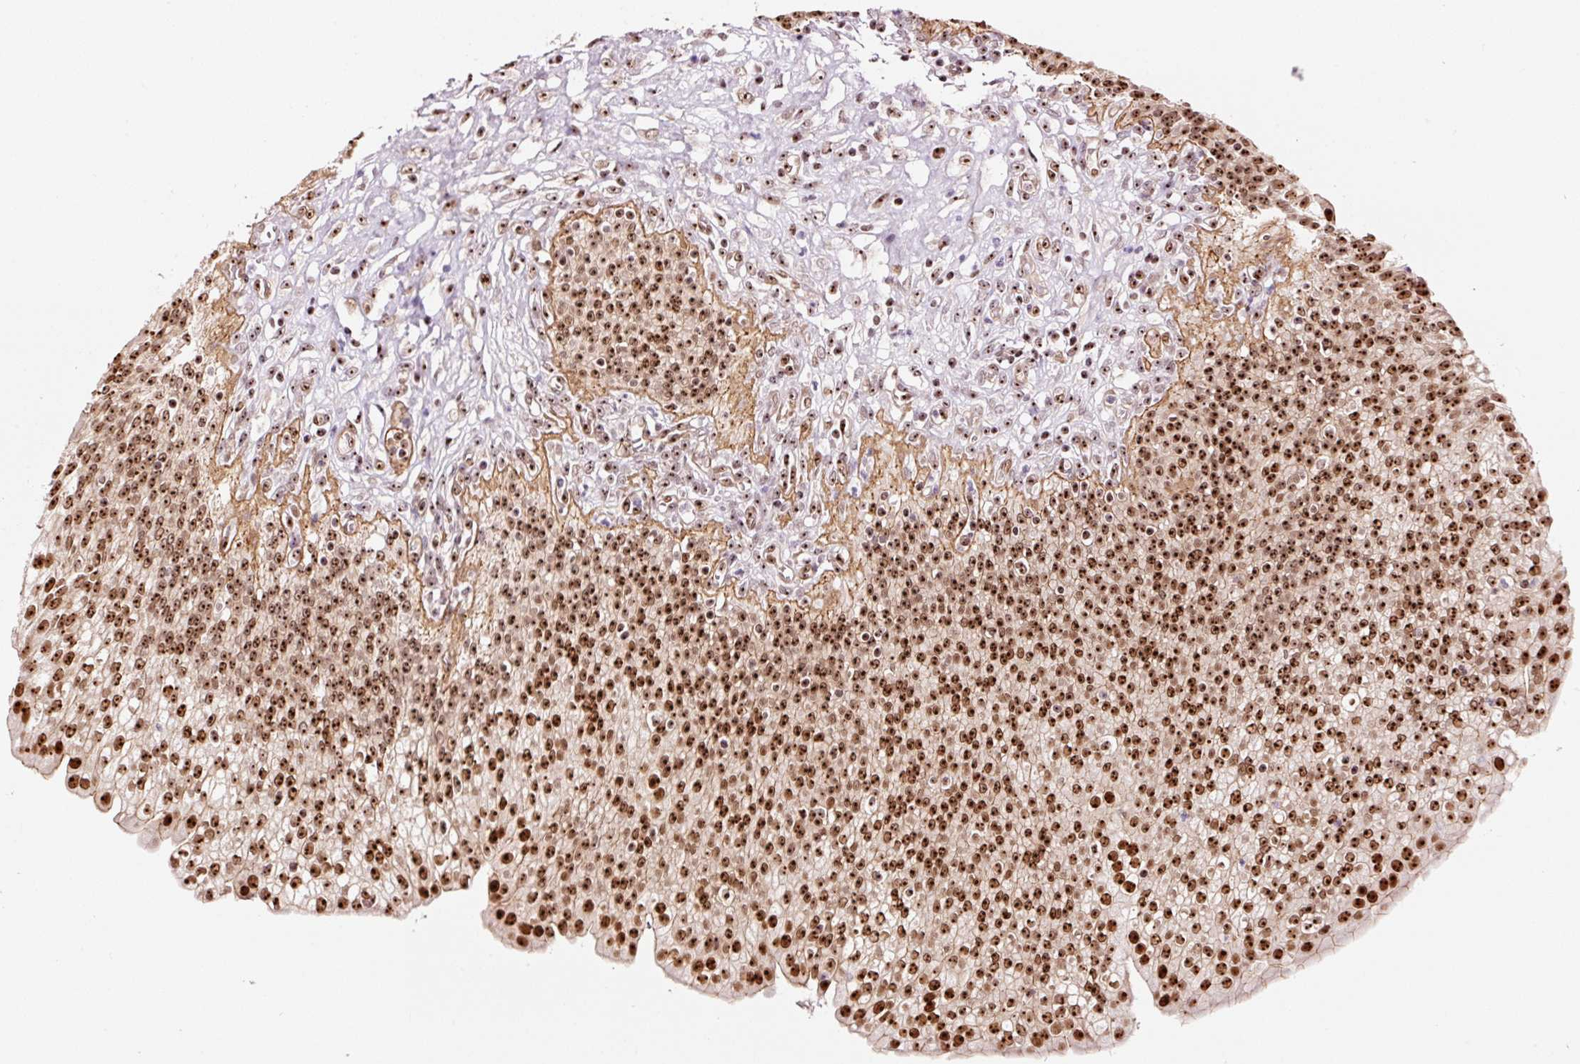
{"staining": {"intensity": "strong", "quantity": ">75%", "location": "cytoplasmic/membranous,nuclear"}, "tissue": "urothelial cancer", "cell_type": "Tumor cells", "image_type": "cancer", "snomed": [{"axis": "morphology", "description": "Urothelial carcinoma, High grade"}, {"axis": "topography", "description": "Urinary bladder"}], "caption": "Immunohistochemical staining of human high-grade urothelial carcinoma shows high levels of strong cytoplasmic/membranous and nuclear protein staining in about >75% of tumor cells. (brown staining indicates protein expression, while blue staining denotes nuclei).", "gene": "GNL3", "patient": {"sex": "female", "age": 79}}